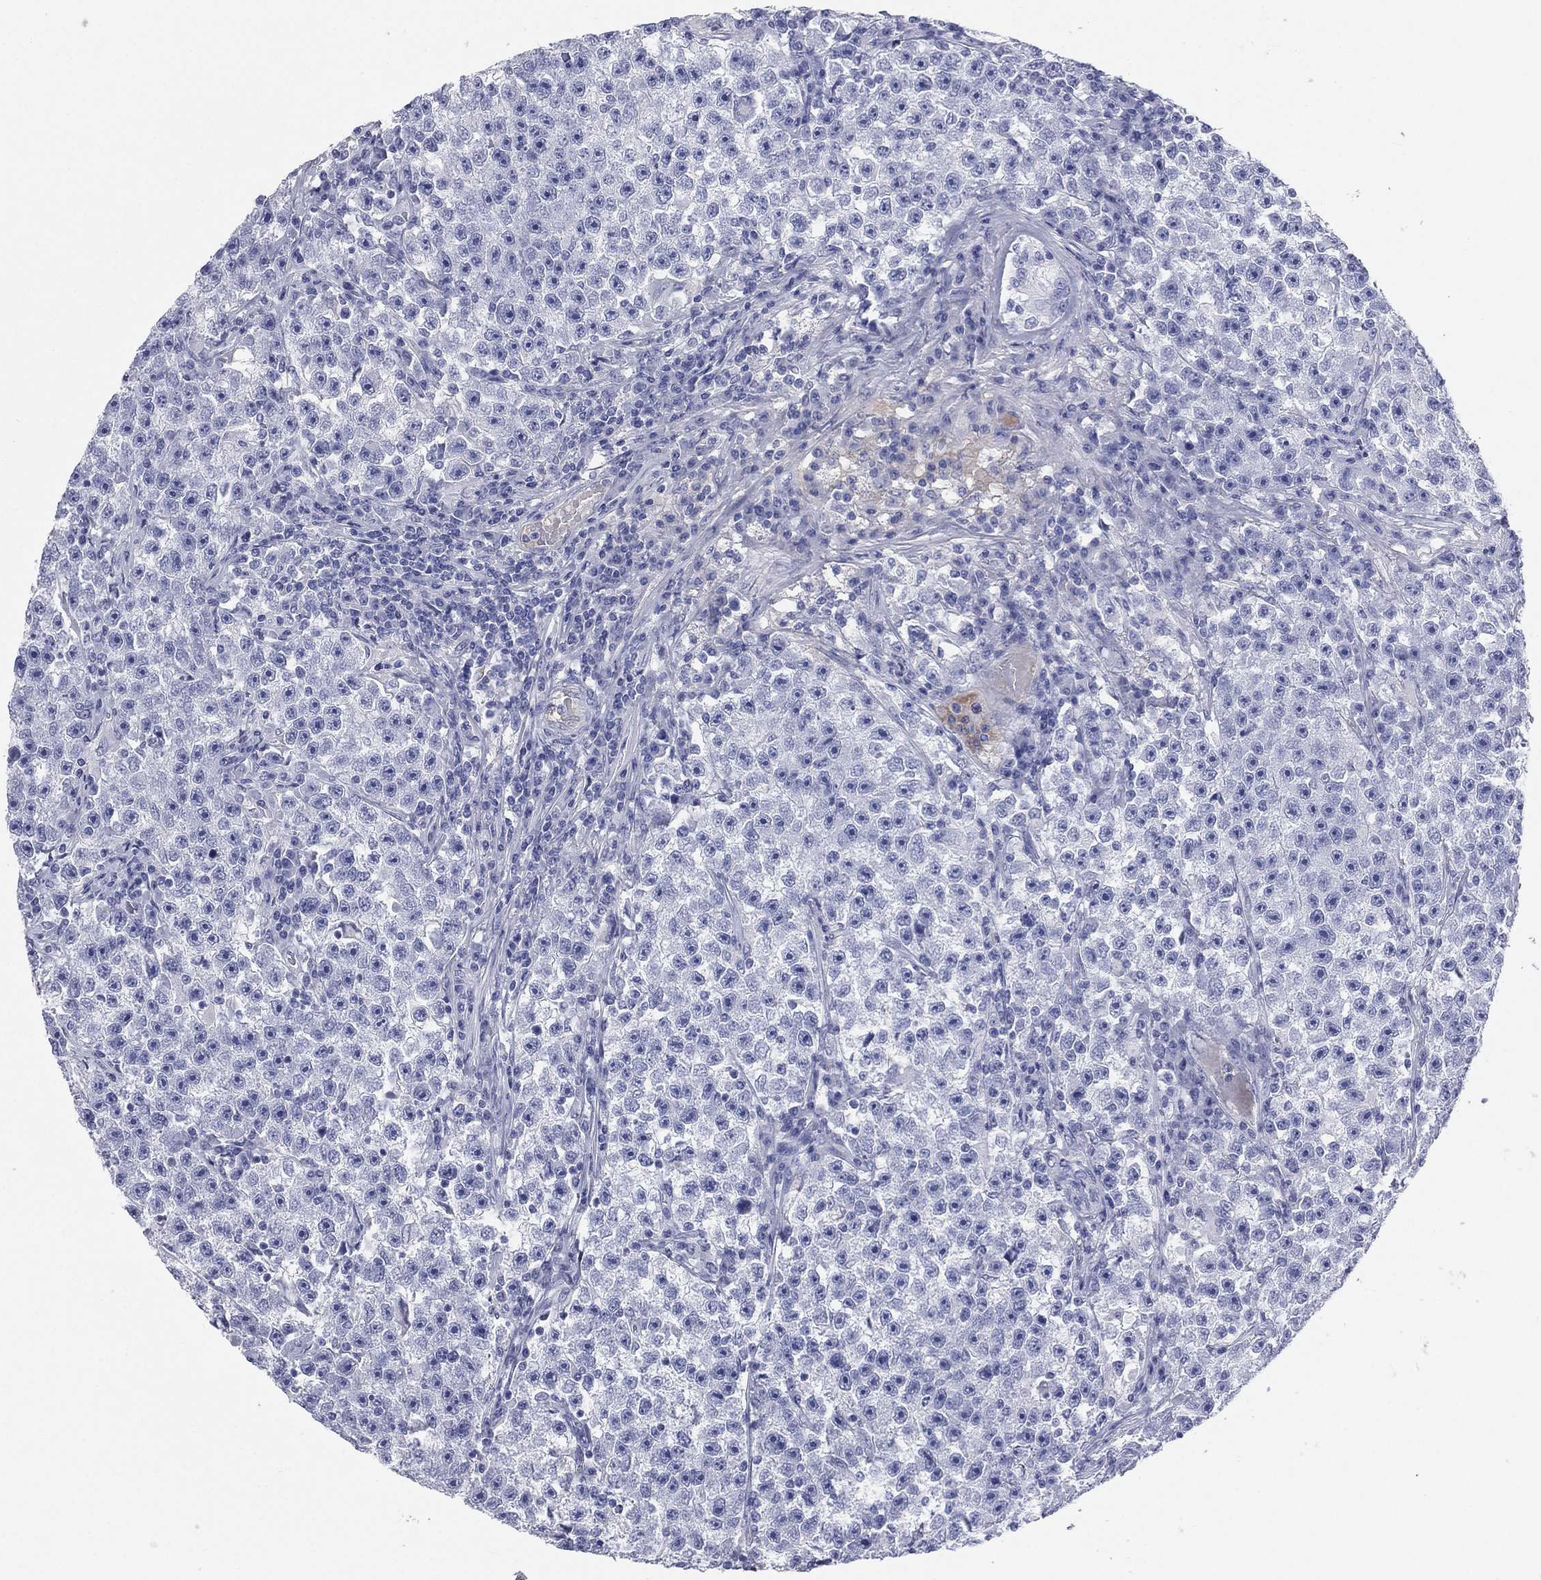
{"staining": {"intensity": "negative", "quantity": "none", "location": "none"}, "tissue": "testis cancer", "cell_type": "Tumor cells", "image_type": "cancer", "snomed": [{"axis": "morphology", "description": "Seminoma, NOS"}, {"axis": "topography", "description": "Testis"}], "caption": "Immunohistochemical staining of testis cancer exhibits no significant expression in tumor cells. (Brightfield microscopy of DAB (3,3'-diaminobenzidine) immunohistochemistry (IHC) at high magnification).", "gene": "HP", "patient": {"sex": "male", "age": 22}}